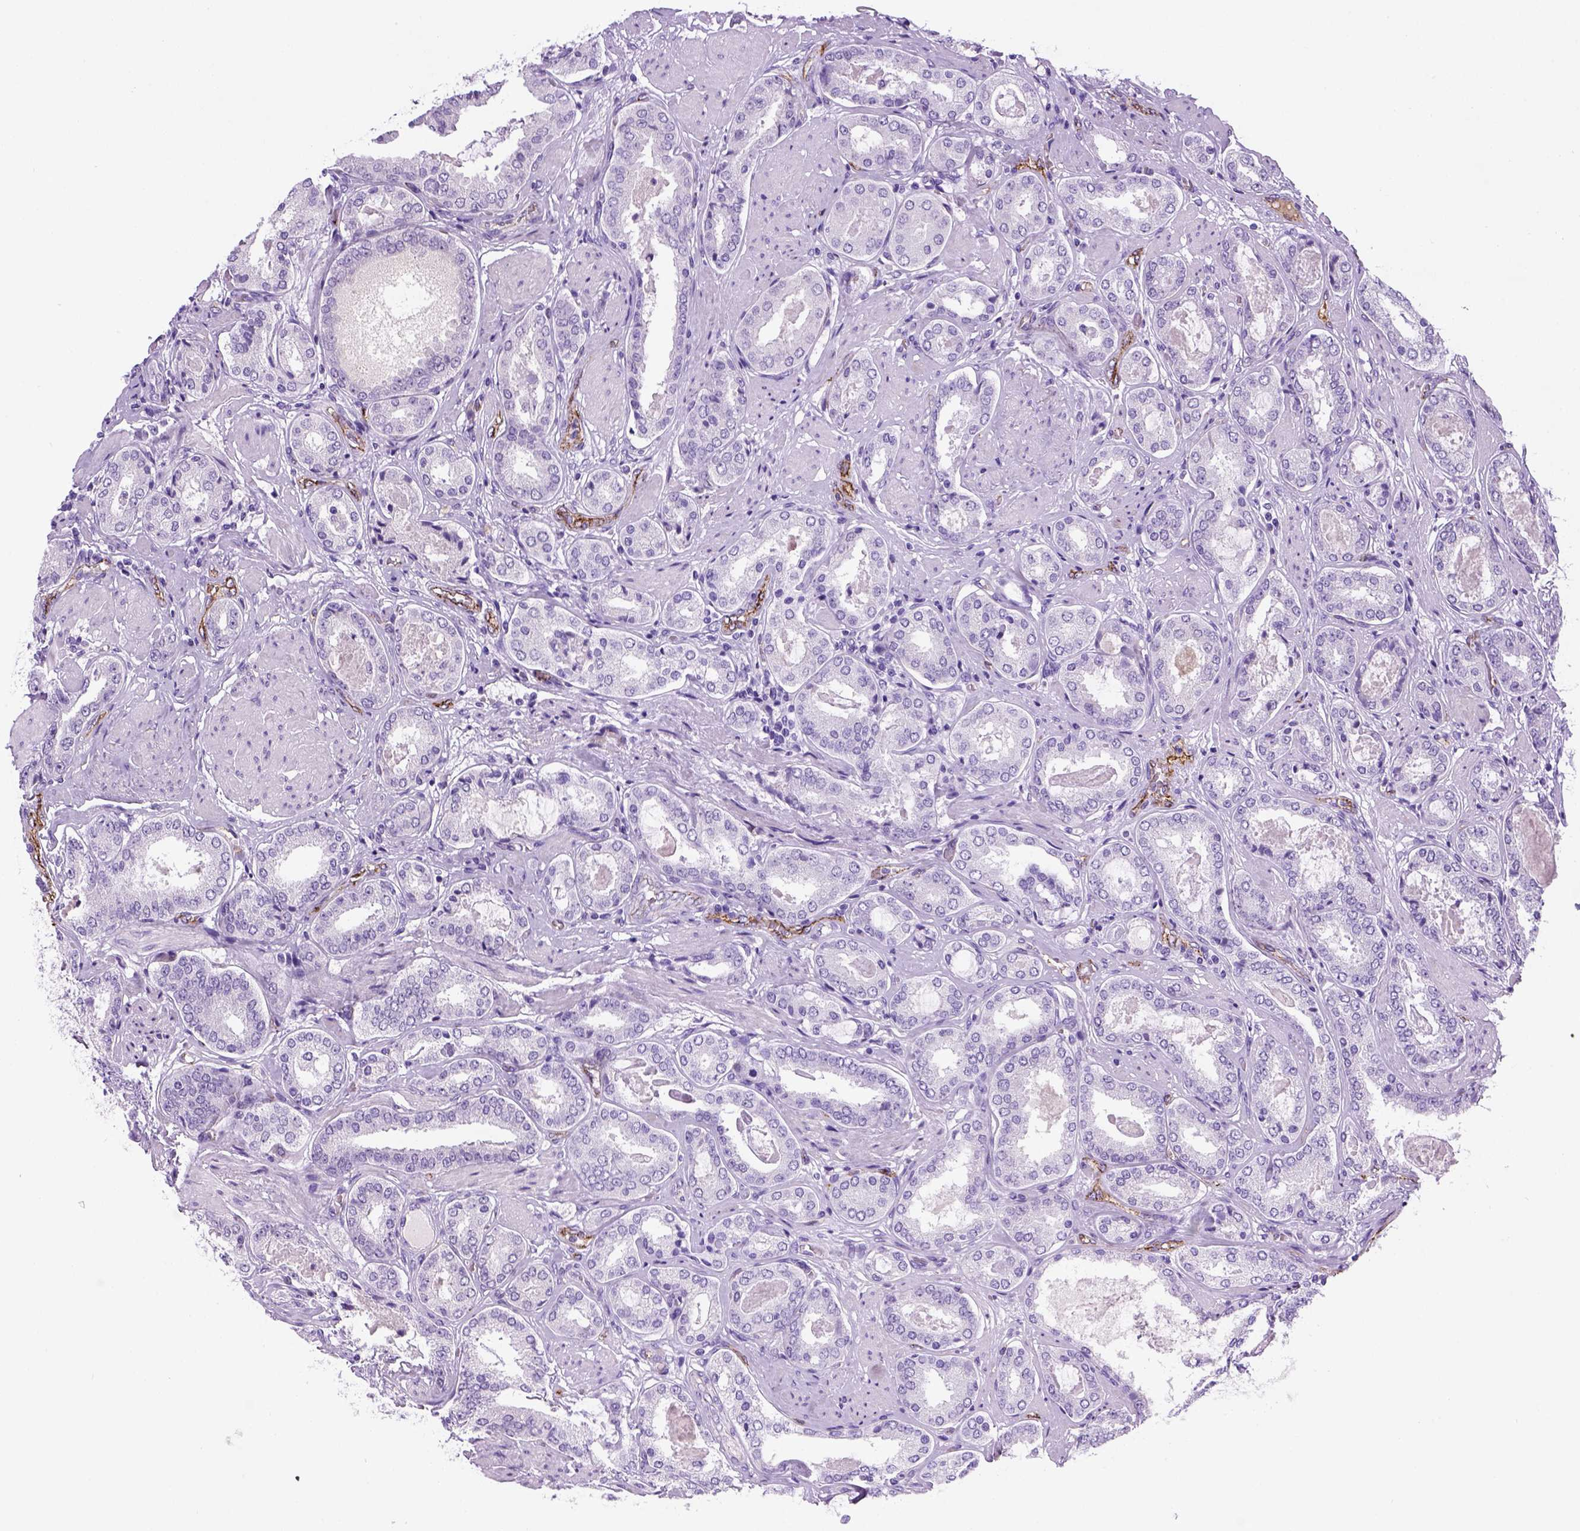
{"staining": {"intensity": "negative", "quantity": "none", "location": "none"}, "tissue": "prostate cancer", "cell_type": "Tumor cells", "image_type": "cancer", "snomed": [{"axis": "morphology", "description": "Adenocarcinoma, High grade"}, {"axis": "topography", "description": "Prostate"}], "caption": "An image of prostate cancer stained for a protein reveals no brown staining in tumor cells.", "gene": "VWF", "patient": {"sex": "male", "age": 63}}